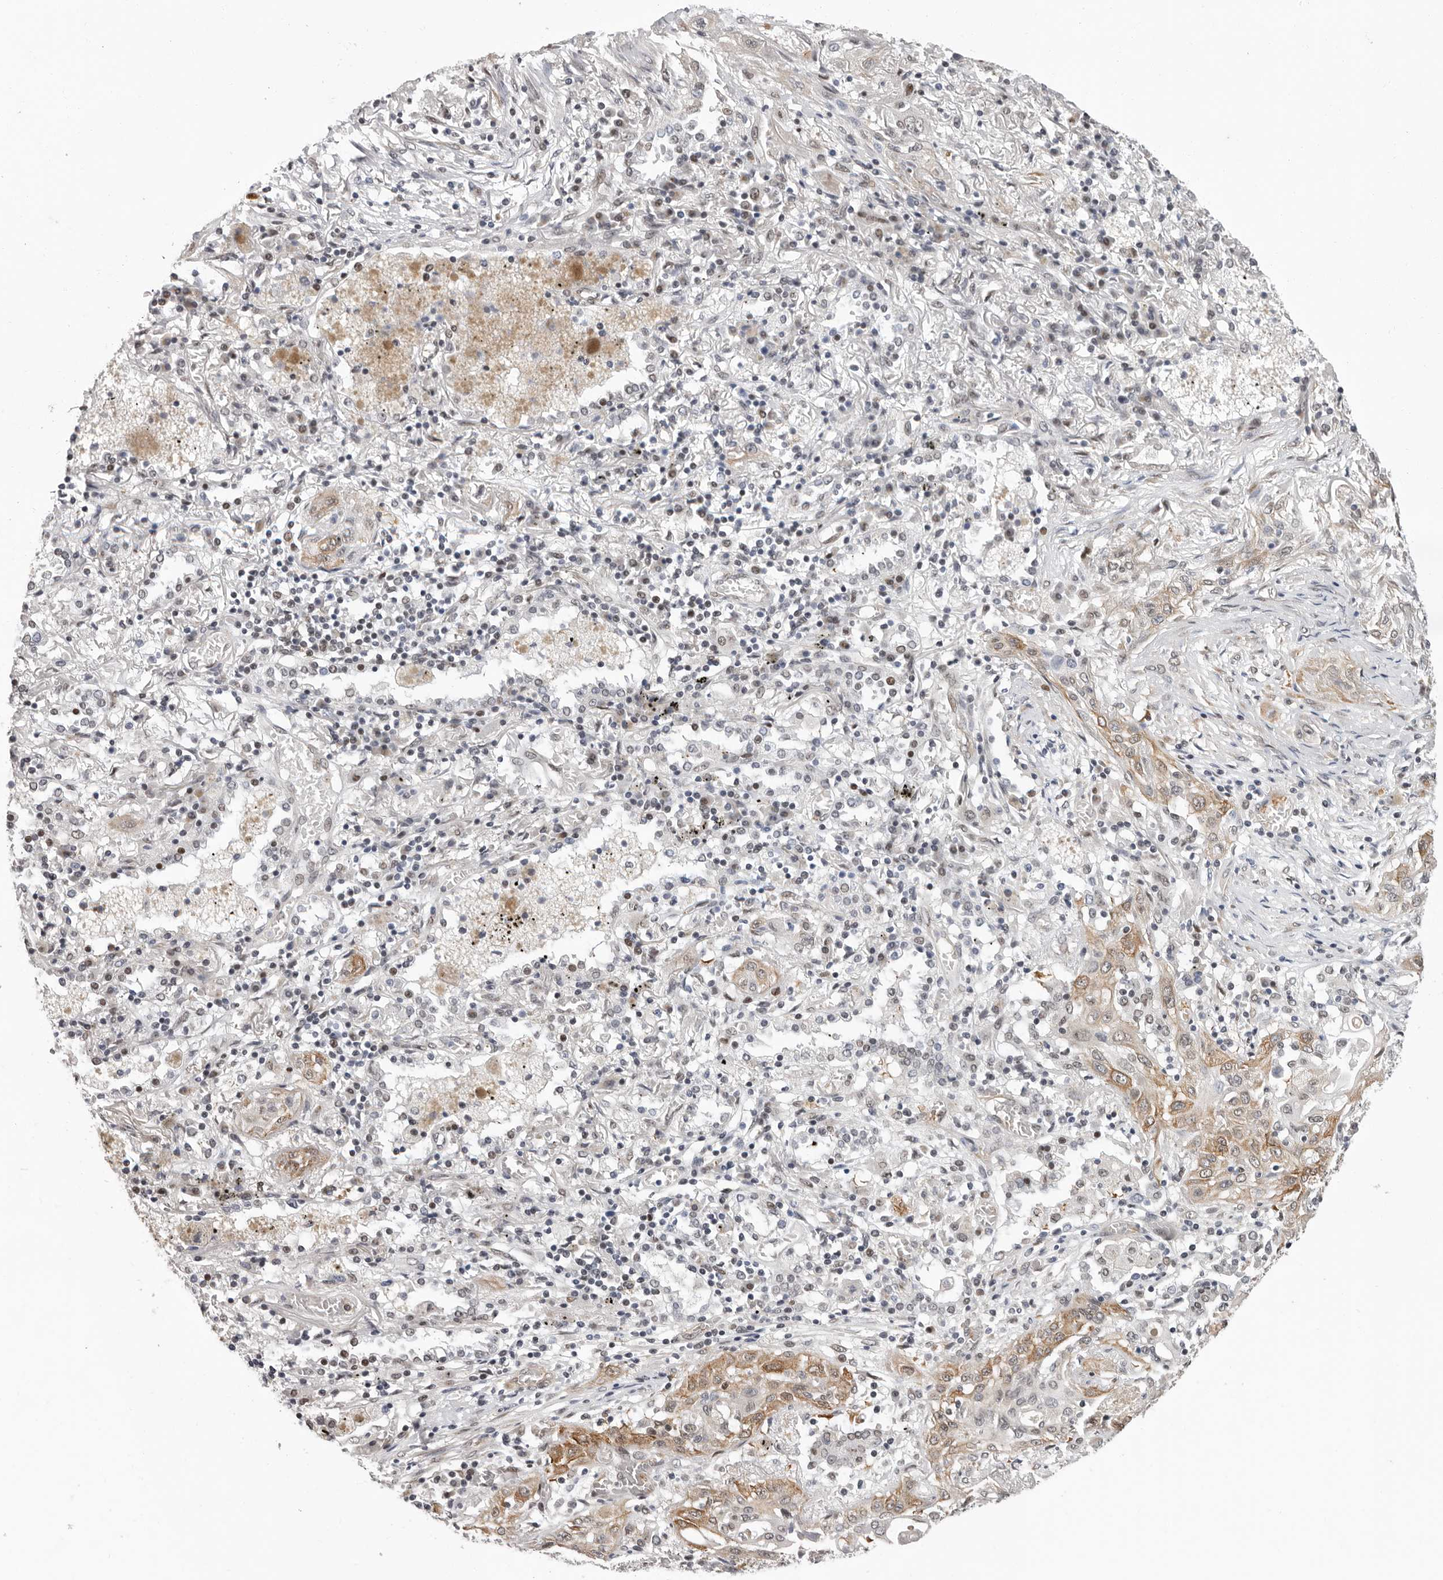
{"staining": {"intensity": "moderate", "quantity": "25%-75%", "location": "cytoplasmic/membranous"}, "tissue": "lung cancer", "cell_type": "Tumor cells", "image_type": "cancer", "snomed": [{"axis": "morphology", "description": "Squamous cell carcinoma, NOS"}, {"axis": "topography", "description": "Lung"}], "caption": "Immunohistochemistry (IHC) (DAB (3,3'-diaminobenzidine)) staining of lung cancer (squamous cell carcinoma) displays moderate cytoplasmic/membranous protein positivity in approximately 25%-75% of tumor cells.", "gene": "RALGPS2", "patient": {"sex": "female", "age": 47}}